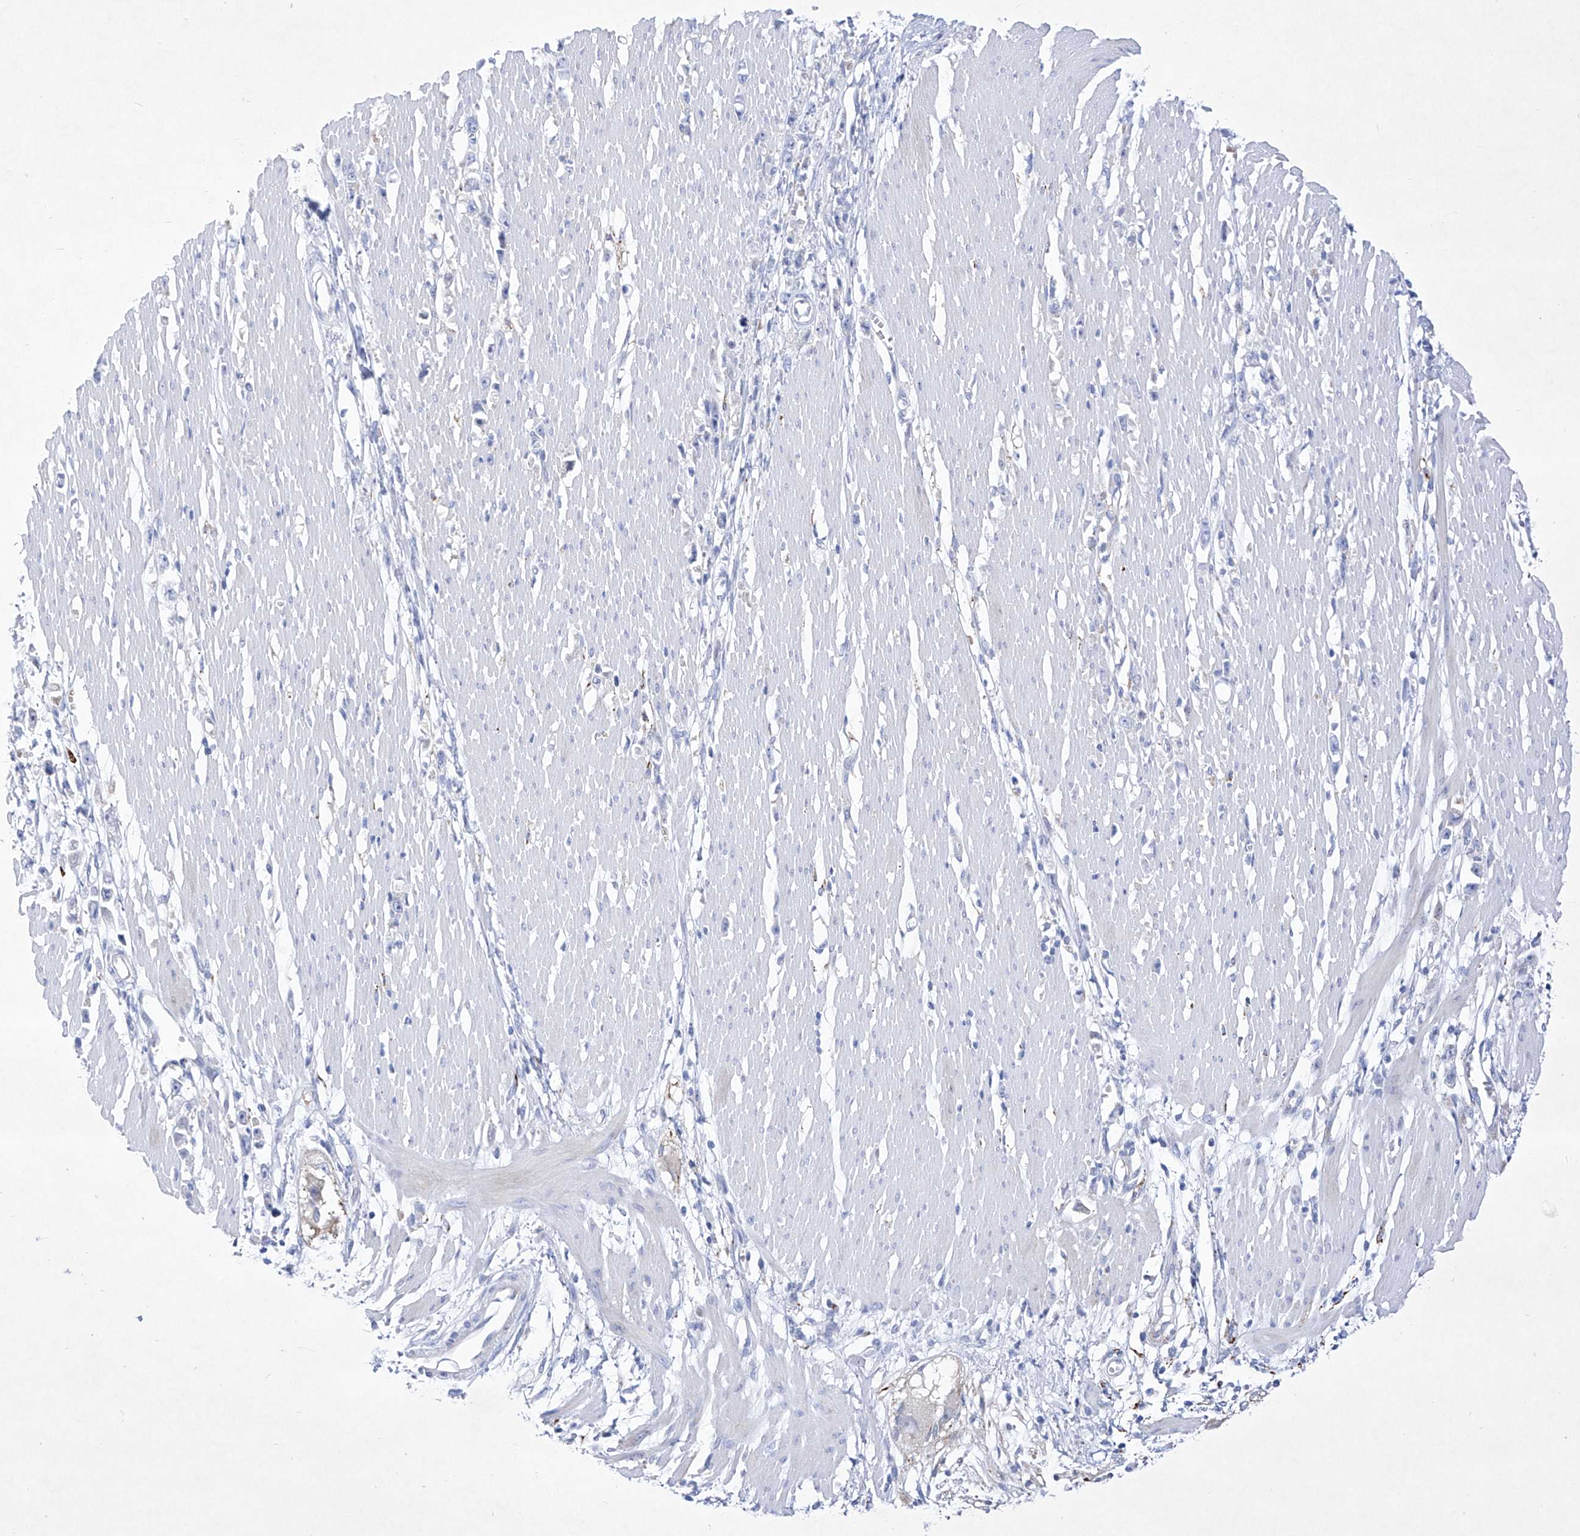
{"staining": {"intensity": "negative", "quantity": "none", "location": "none"}, "tissue": "stomach cancer", "cell_type": "Tumor cells", "image_type": "cancer", "snomed": [{"axis": "morphology", "description": "Adenocarcinoma, NOS"}, {"axis": "topography", "description": "Stomach"}], "caption": "This is an immunohistochemistry (IHC) photomicrograph of stomach cancer (adenocarcinoma). There is no positivity in tumor cells.", "gene": "C1orf87", "patient": {"sex": "female", "age": 59}}